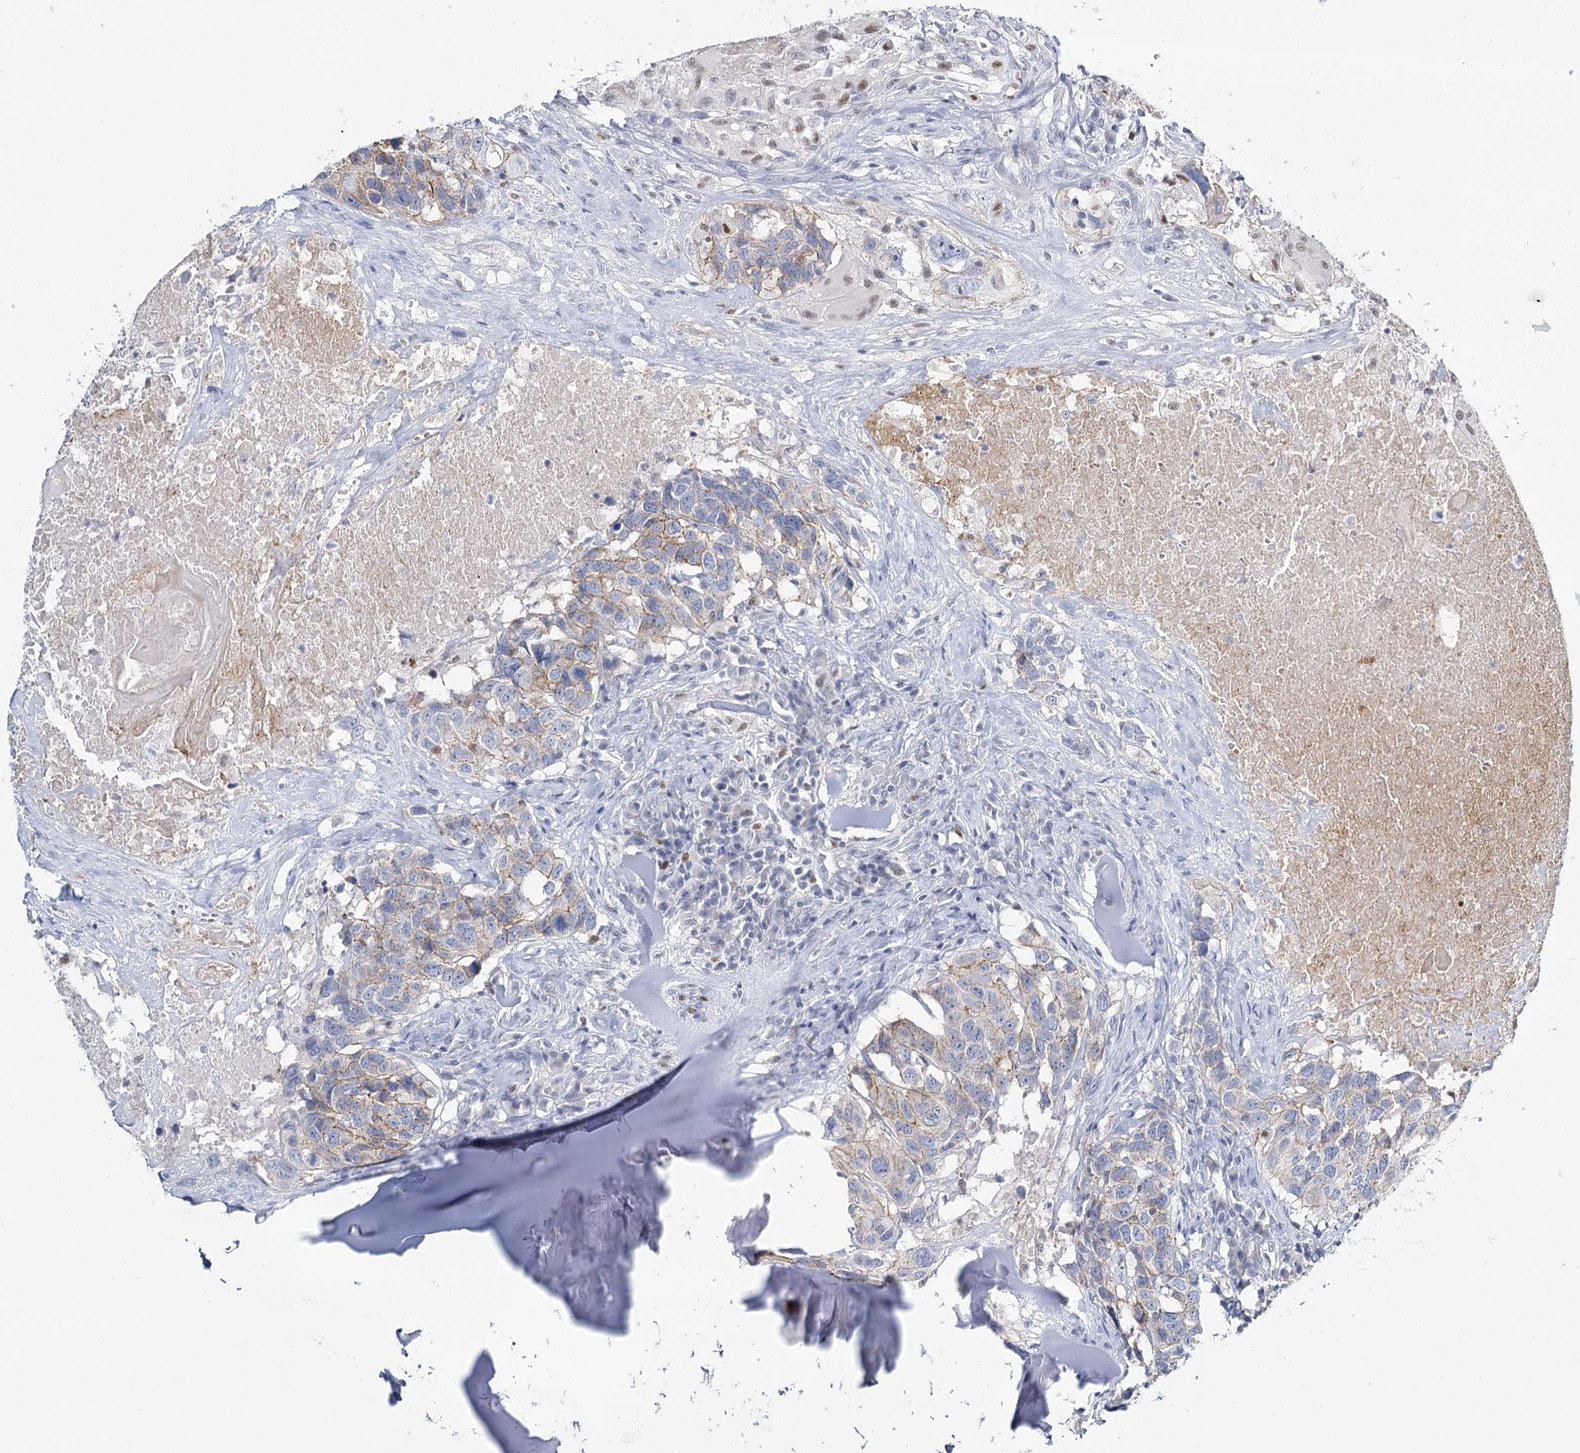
{"staining": {"intensity": "weak", "quantity": "25%-75%", "location": "cytoplasmic/membranous"}, "tissue": "head and neck cancer", "cell_type": "Tumor cells", "image_type": "cancer", "snomed": [{"axis": "morphology", "description": "Squamous cell carcinoma, NOS"}, {"axis": "topography", "description": "Head-Neck"}], "caption": "A brown stain labels weak cytoplasmic/membranous positivity of a protein in human head and neck cancer (squamous cell carcinoma) tumor cells.", "gene": "IGSF3", "patient": {"sex": "male", "age": 66}}